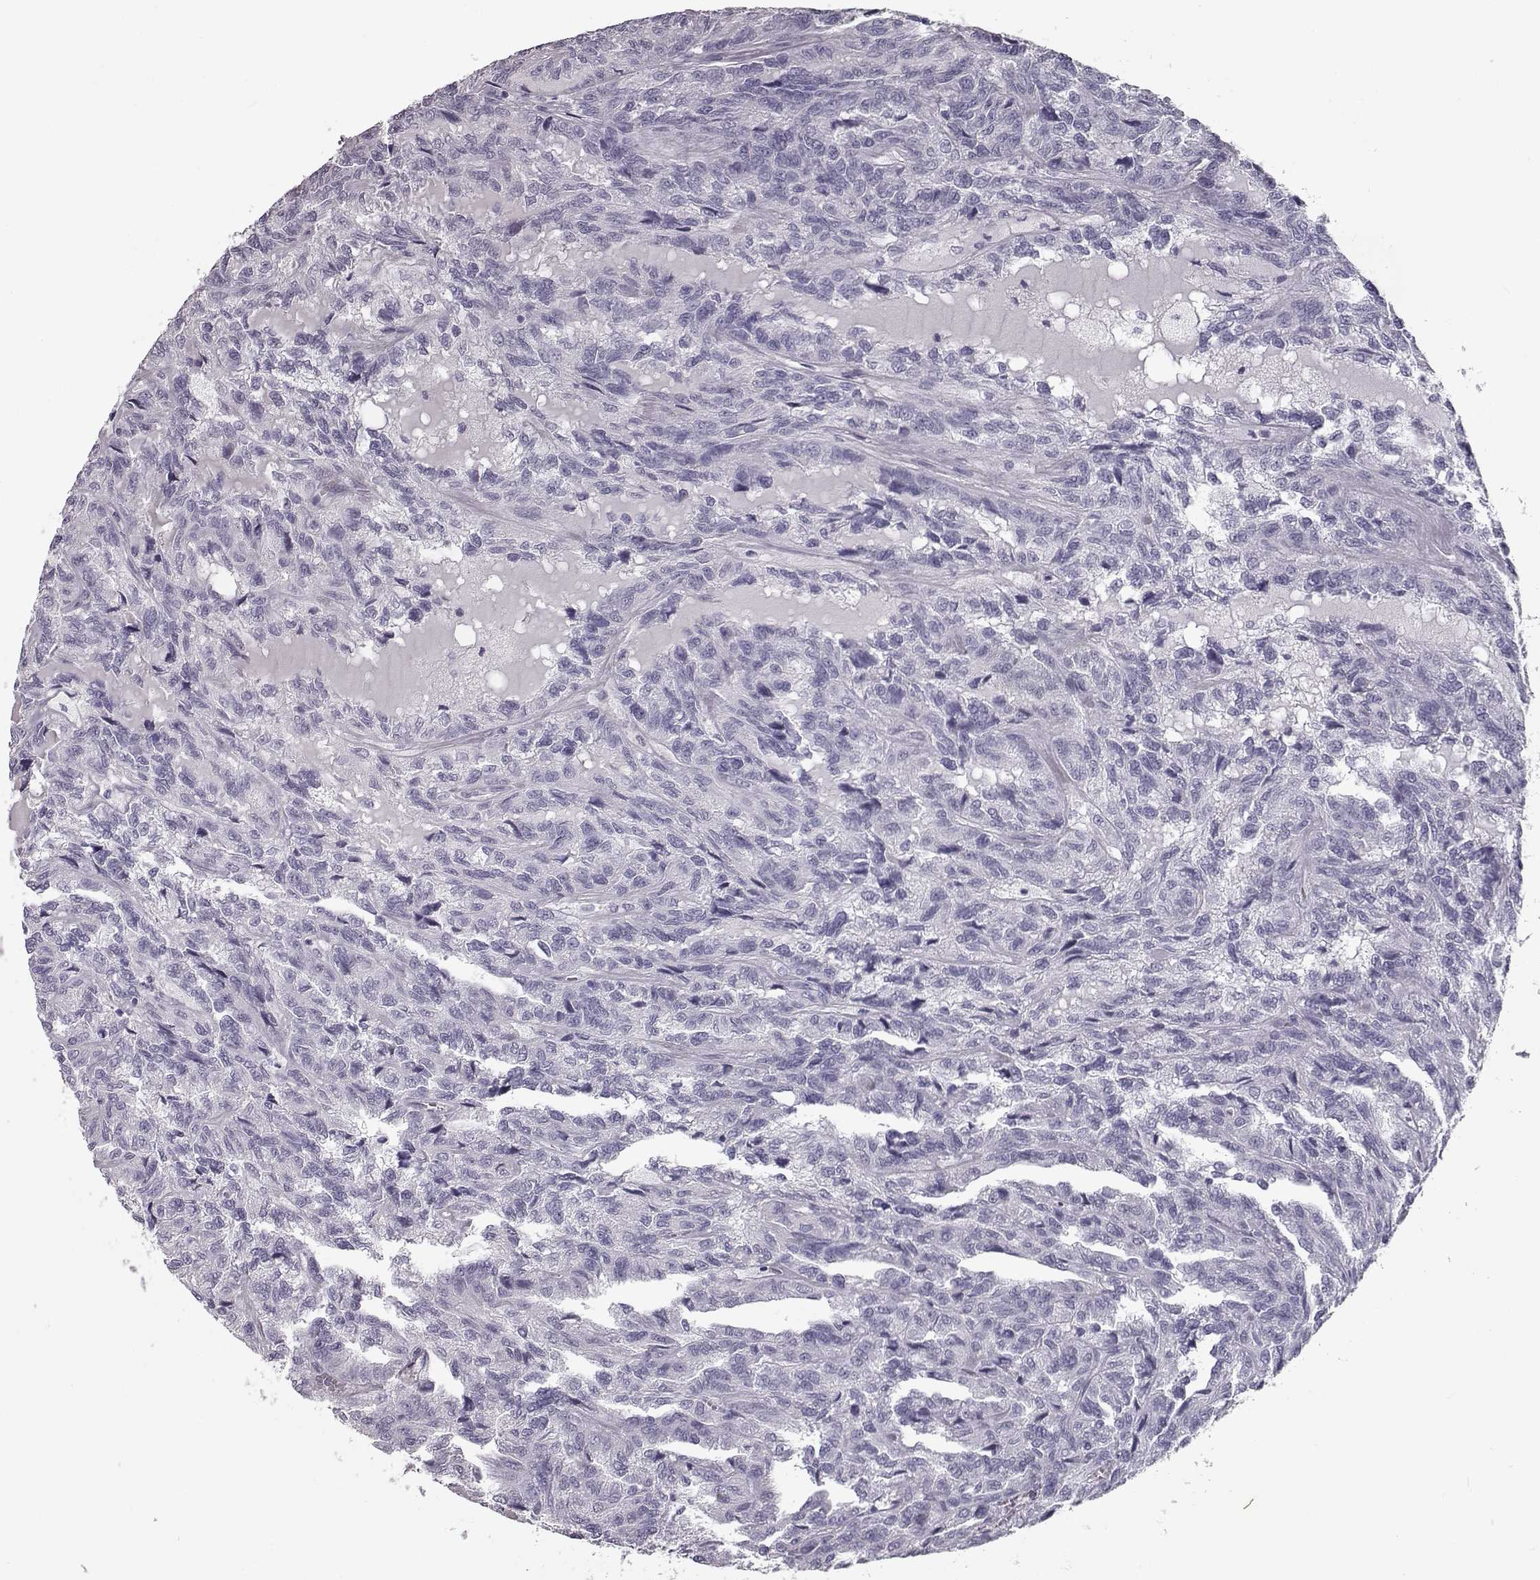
{"staining": {"intensity": "negative", "quantity": "none", "location": "none"}, "tissue": "renal cancer", "cell_type": "Tumor cells", "image_type": "cancer", "snomed": [{"axis": "morphology", "description": "Adenocarcinoma, NOS"}, {"axis": "topography", "description": "Kidney"}], "caption": "This histopathology image is of renal cancer (adenocarcinoma) stained with immunohistochemistry to label a protein in brown with the nuclei are counter-stained blue. There is no expression in tumor cells.", "gene": "CCL19", "patient": {"sex": "male", "age": 79}}